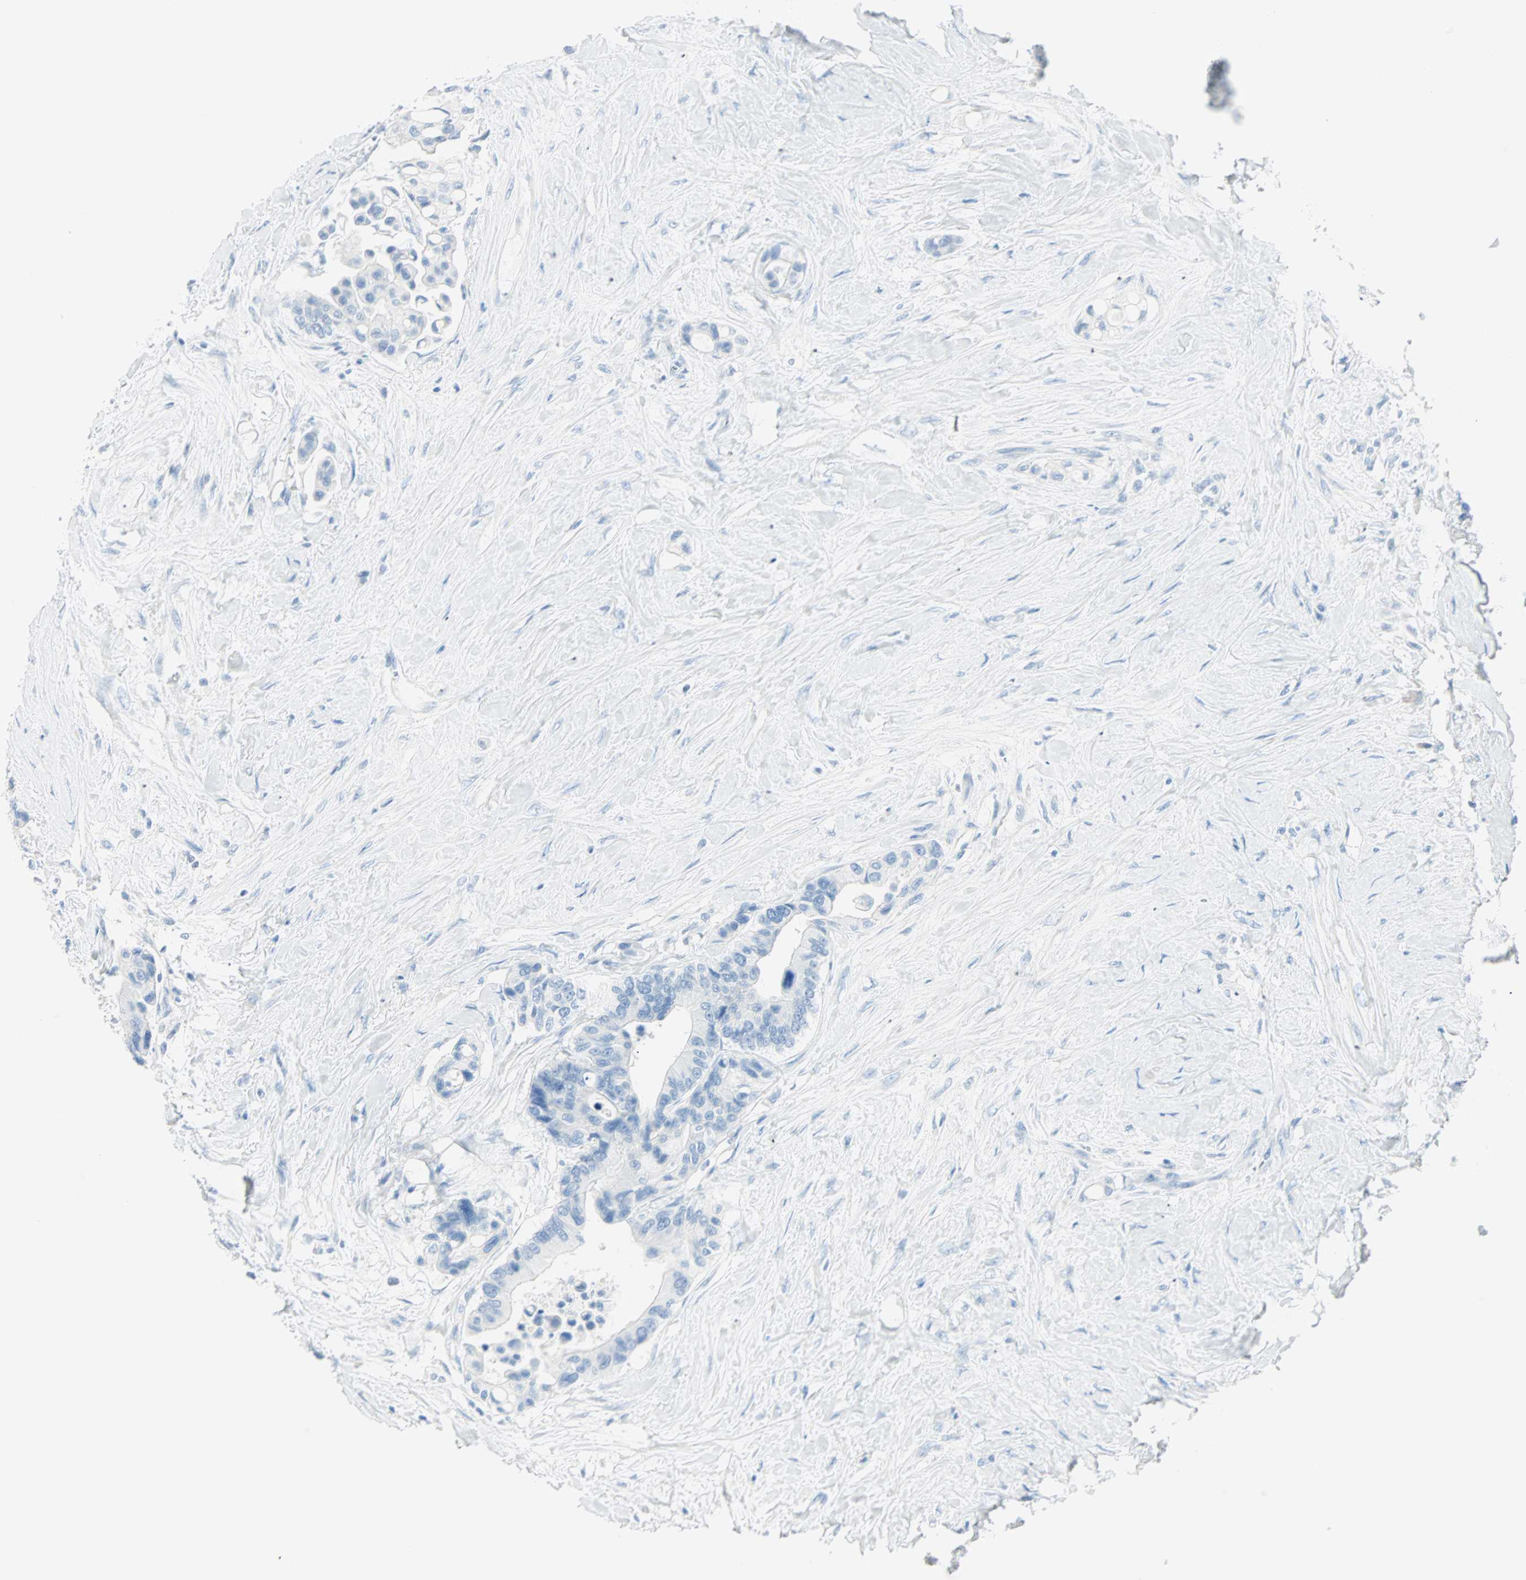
{"staining": {"intensity": "negative", "quantity": "none", "location": "none"}, "tissue": "colorectal cancer", "cell_type": "Tumor cells", "image_type": "cancer", "snomed": [{"axis": "morphology", "description": "Normal tissue, NOS"}, {"axis": "morphology", "description": "Adenocarcinoma, NOS"}, {"axis": "topography", "description": "Colon"}], "caption": "High power microscopy histopathology image of an immunohistochemistry (IHC) histopathology image of colorectal cancer, revealing no significant expression in tumor cells.", "gene": "NES", "patient": {"sex": "male", "age": 82}}